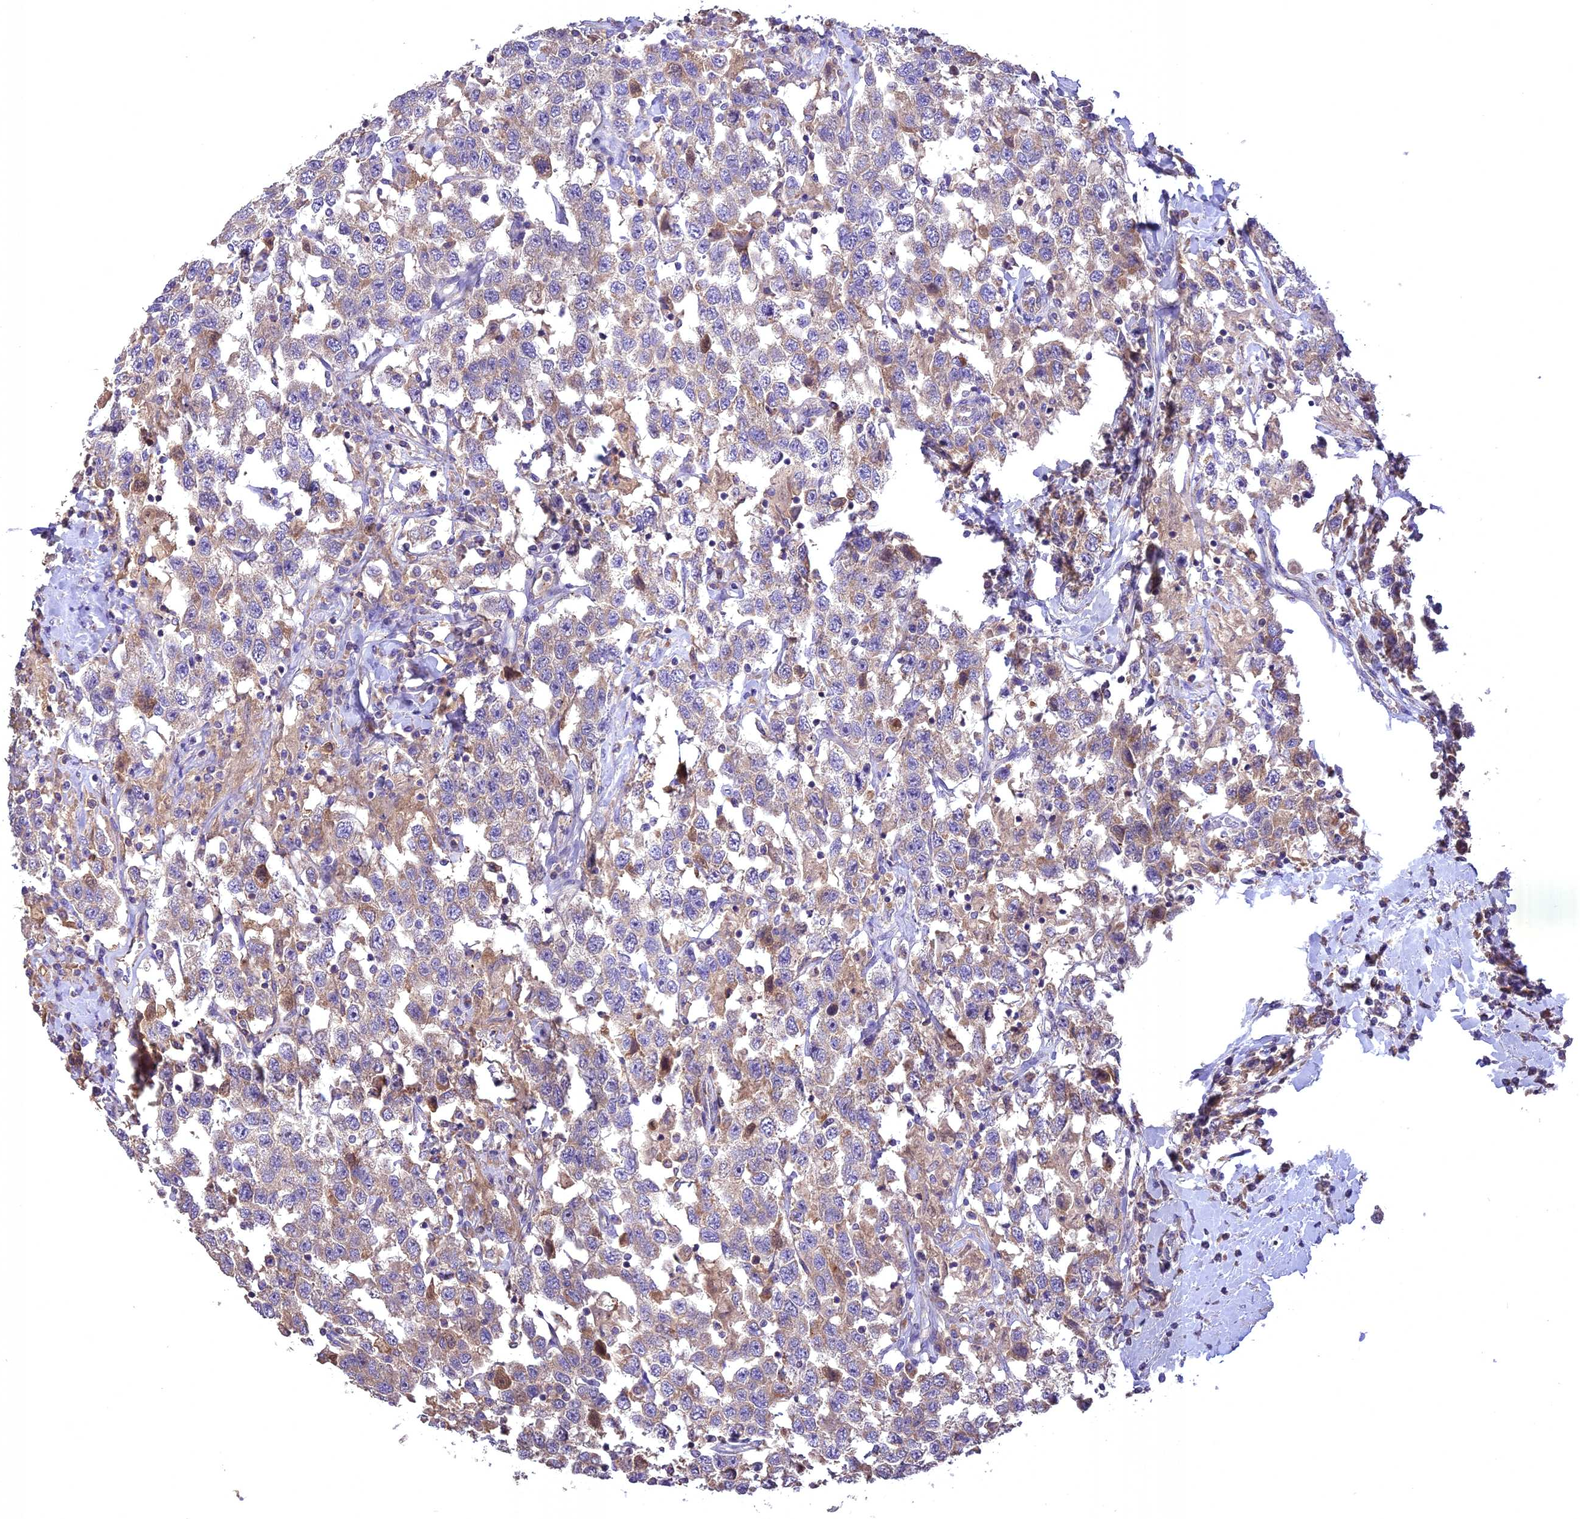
{"staining": {"intensity": "weak", "quantity": "<25%", "location": "cytoplasmic/membranous"}, "tissue": "testis cancer", "cell_type": "Tumor cells", "image_type": "cancer", "snomed": [{"axis": "morphology", "description": "Seminoma, NOS"}, {"axis": "topography", "description": "Testis"}], "caption": "The image shows no significant positivity in tumor cells of testis cancer (seminoma).", "gene": "NUDT8", "patient": {"sex": "male", "age": 41}}